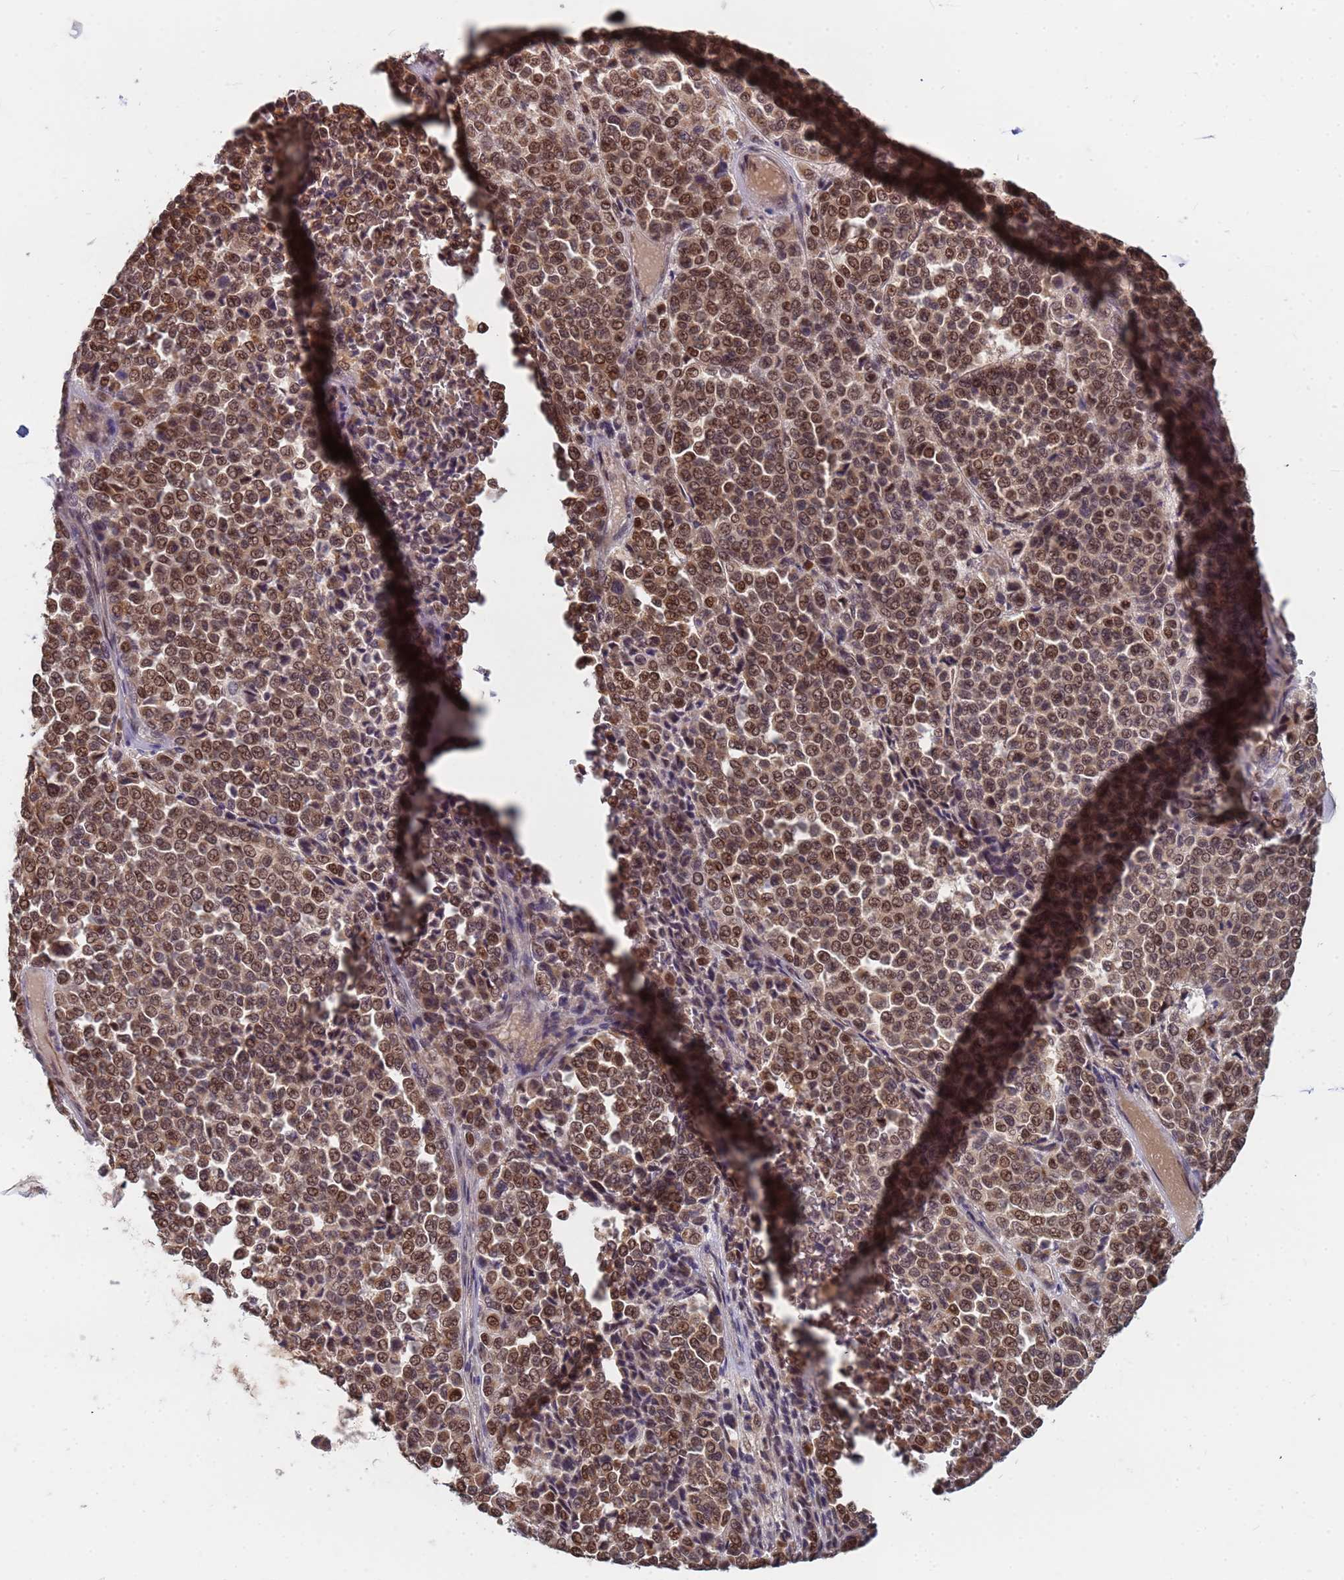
{"staining": {"intensity": "moderate", "quantity": ">75%", "location": "nuclear"}, "tissue": "melanoma", "cell_type": "Tumor cells", "image_type": "cancer", "snomed": [{"axis": "morphology", "description": "Malignant melanoma, Metastatic site"}, {"axis": "topography", "description": "Pancreas"}], "caption": "The histopathology image reveals staining of malignant melanoma (metastatic site), revealing moderate nuclear protein expression (brown color) within tumor cells.", "gene": "DENND2B", "patient": {"sex": "female", "age": 30}}